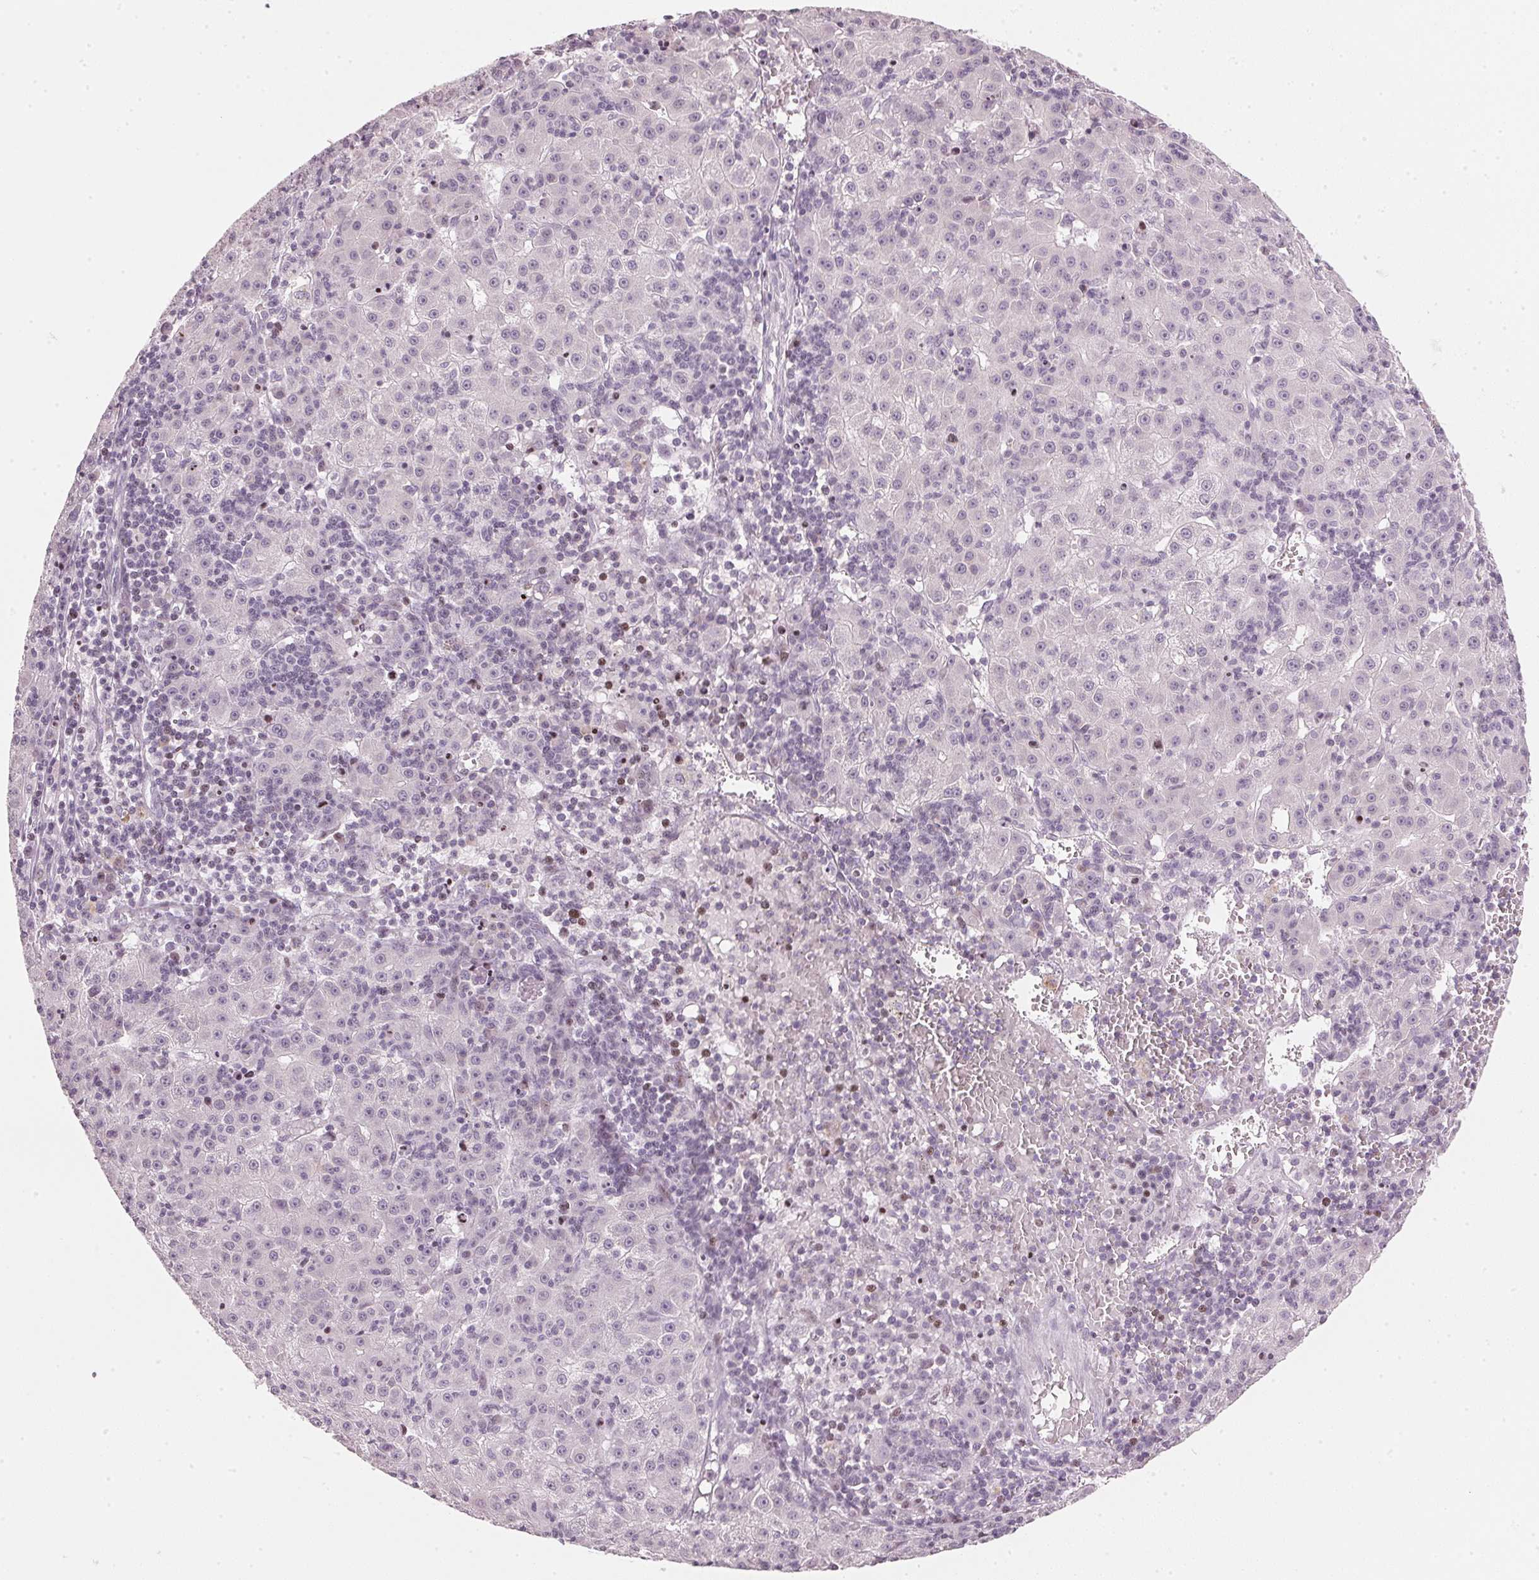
{"staining": {"intensity": "negative", "quantity": "none", "location": "none"}, "tissue": "liver cancer", "cell_type": "Tumor cells", "image_type": "cancer", "snomed": [{"axis": "morphology", "description": "Carcinoma, Hepatocellular, NOS"}, {"axis": "topography", "description": "Liver"}], "caption": "Human hepatocellular carcinoma (liver) stained for a protein using immunohistochemistry exhibits no expression in tumor cells.", "gene": "SFRP4", "patient": {"sex": "male", "age": 76}}